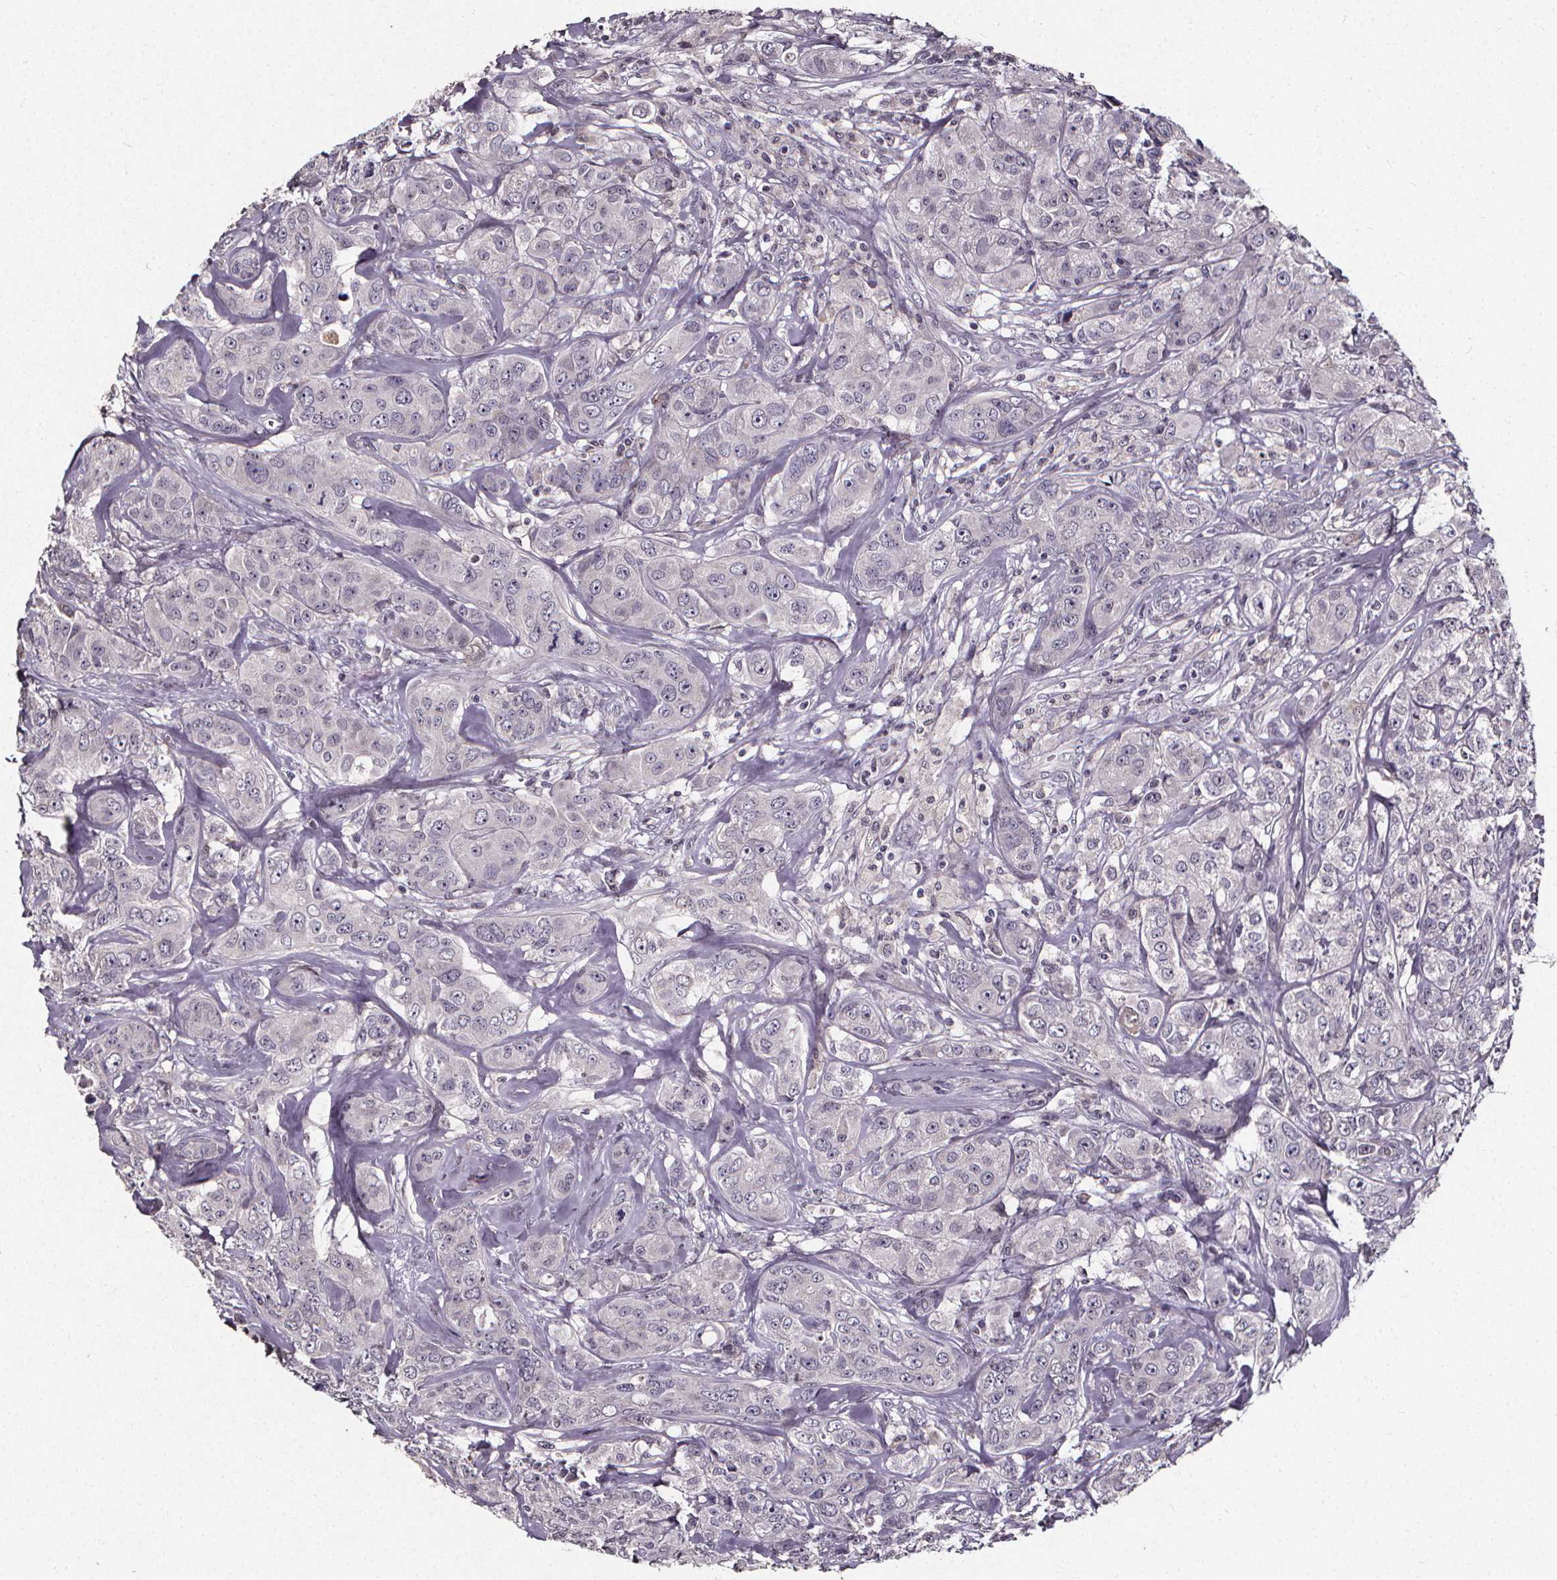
{"staining": {"intensity": "negative", "quantity": "none", "location": "none"}, "tissue": "breast cancer", "cell_type": "Tumor cells", "image_type": "cancer", "snomed": [{"axis": "morphology", "description": "Duct carcinoma"}, {"axis": "topography", "description": "Breast"}], "caption": "This is an immunohistochemistry (IHC) micrograph of breast infiltrating ductal carcinoma. There is no expression in tumor cells.", "gene": "SPAG8", "patient": {"sex": "female", "age": 43}}